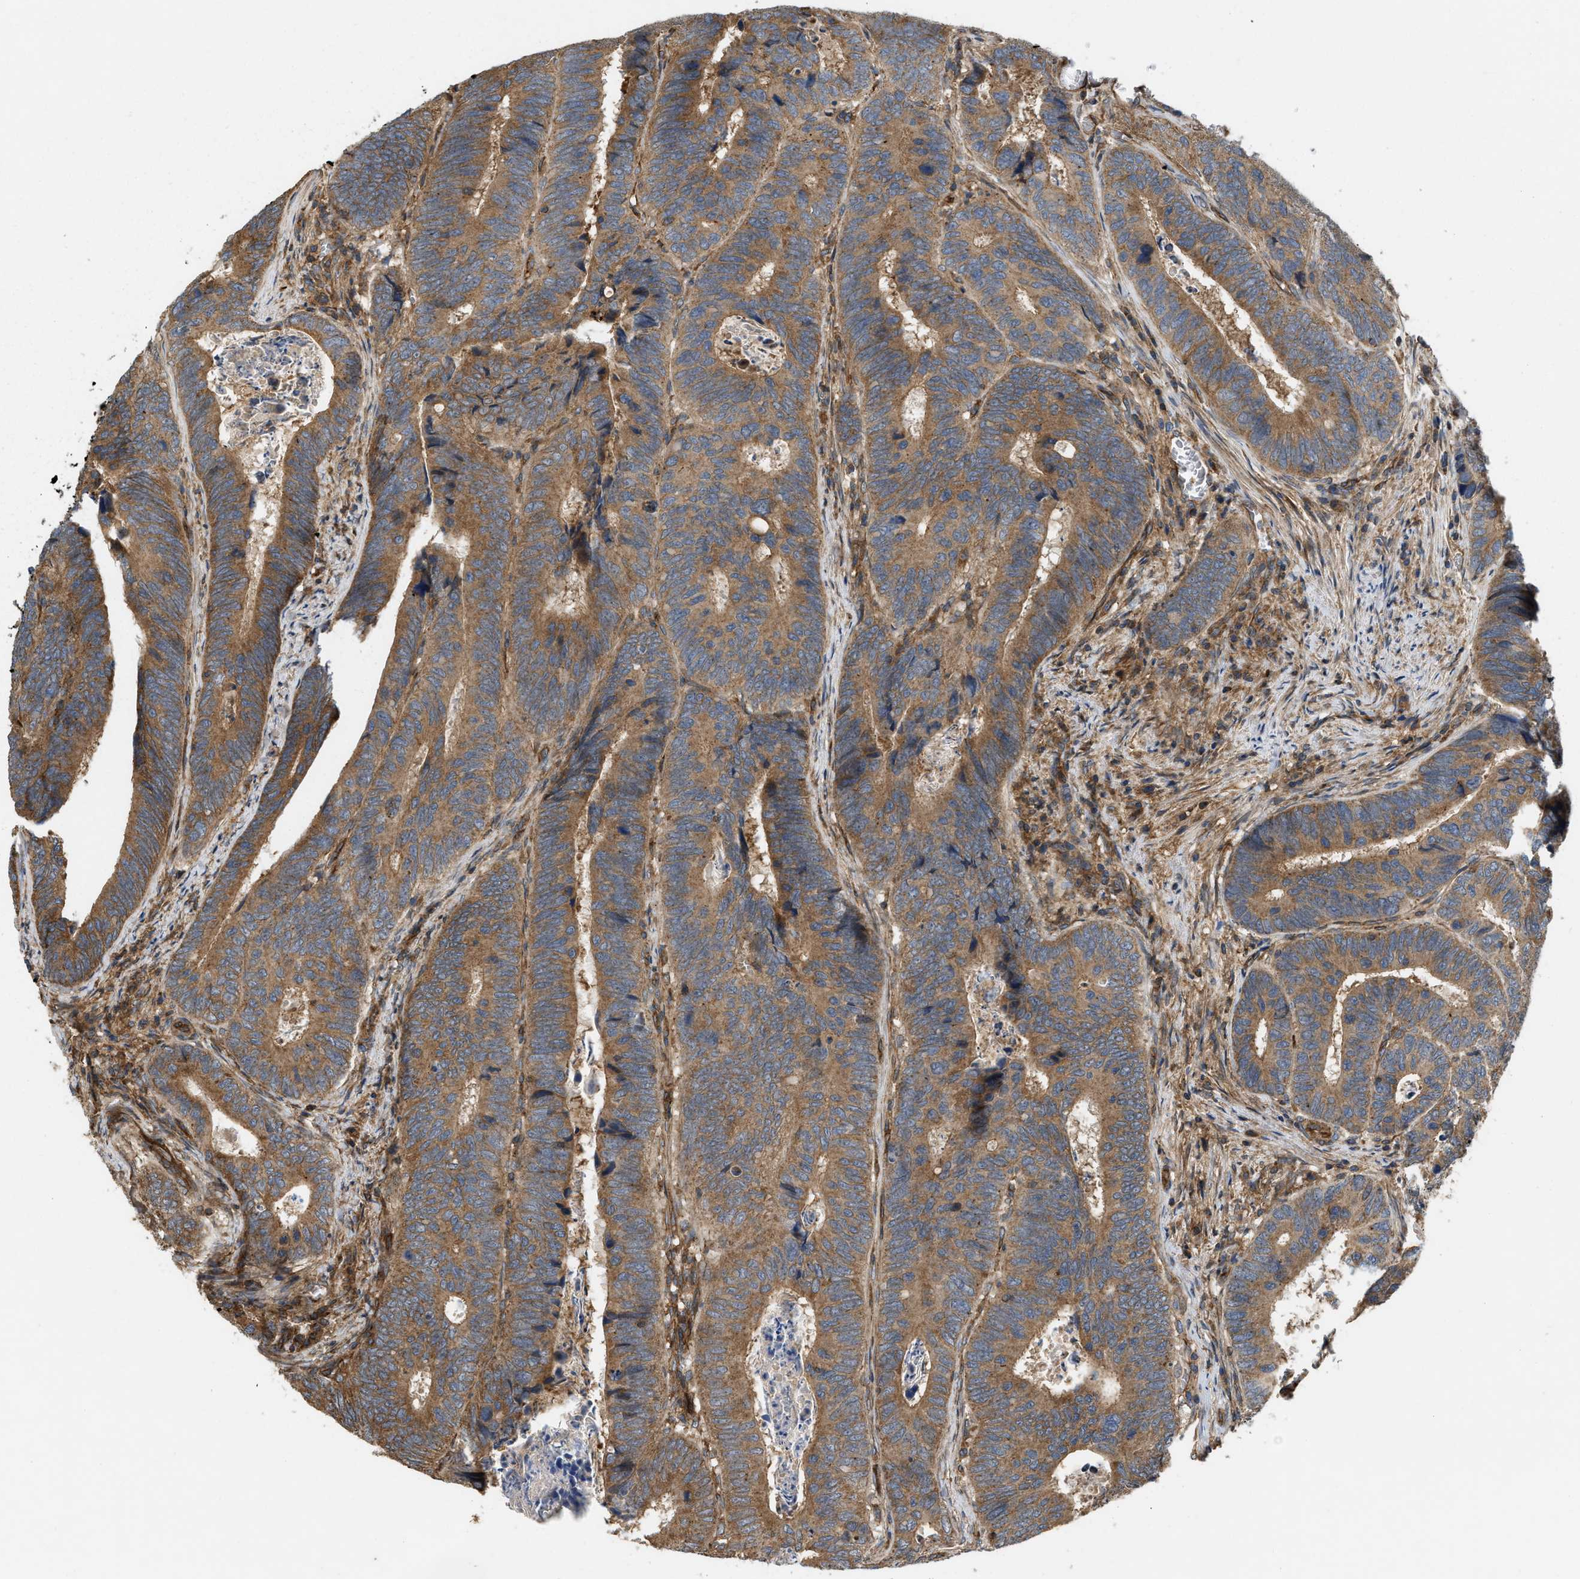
{"staining": {"intensity": "moderate", "quantity": ">75%", "location": "cytoplasmic/membranous"}, "tissue": "colorectal cancer", "cell_type": "Tumor cells", "image_type": "cancer", "snomed": [{"axis": "morphology", "description": "Inflammation, NOS"}, {"axis": "morphology", "description": "Adenocarcinoma, NOS"}, {"axis": "topography", "description": "Colon"}], "caption": "Colorectal cancer stained with a protein marker displays moderate staining in tumor cells.", "gene": "GNB4", "patient": {"sex": "male", "age": 72}}